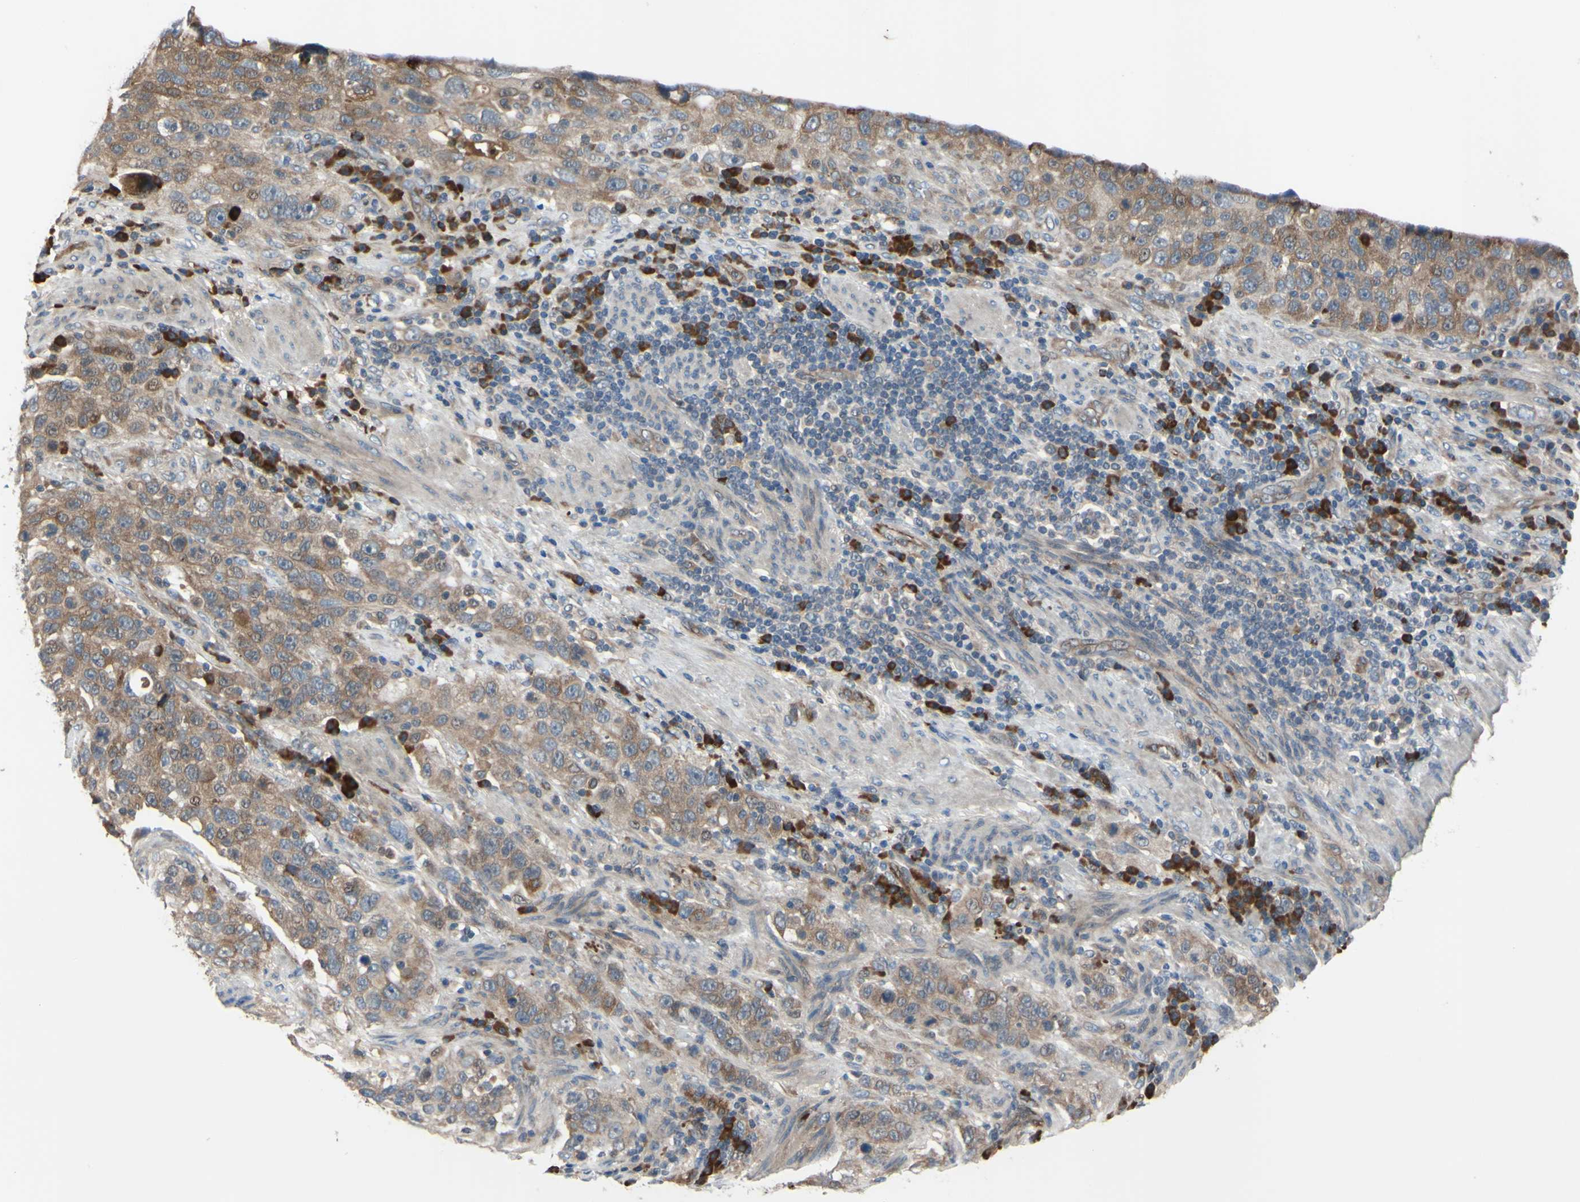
{"staining": {"intensity": "moderate", "quantity": ">75%", "location": "cytoplasmic/membranous"}, "tissue": "stomach cancer", "cell_type": "Tumor cells", "image_type": "cancer", "snomed": [{"axis": "morphology", "description": "Normal tissue, NOS"}, {"axis": "morphology", "description": "Adenocarcinoma, NOS"}, {"axis": "topography", "description": "Stomach"}], "caption": "Immunohistochemistry photomicrograph of neoplastic tissue: human stomach adenocarcinoma stained using immunohistochemistry (IHC) shows medium levels of moderate protein expression localized specifically in the cytoplasmic/membranous of tumor cells, appearing as a cytoplasmic/membranous brown color.", "gene": "XIAP", "patient": {"sex": "male", "age": 48}}